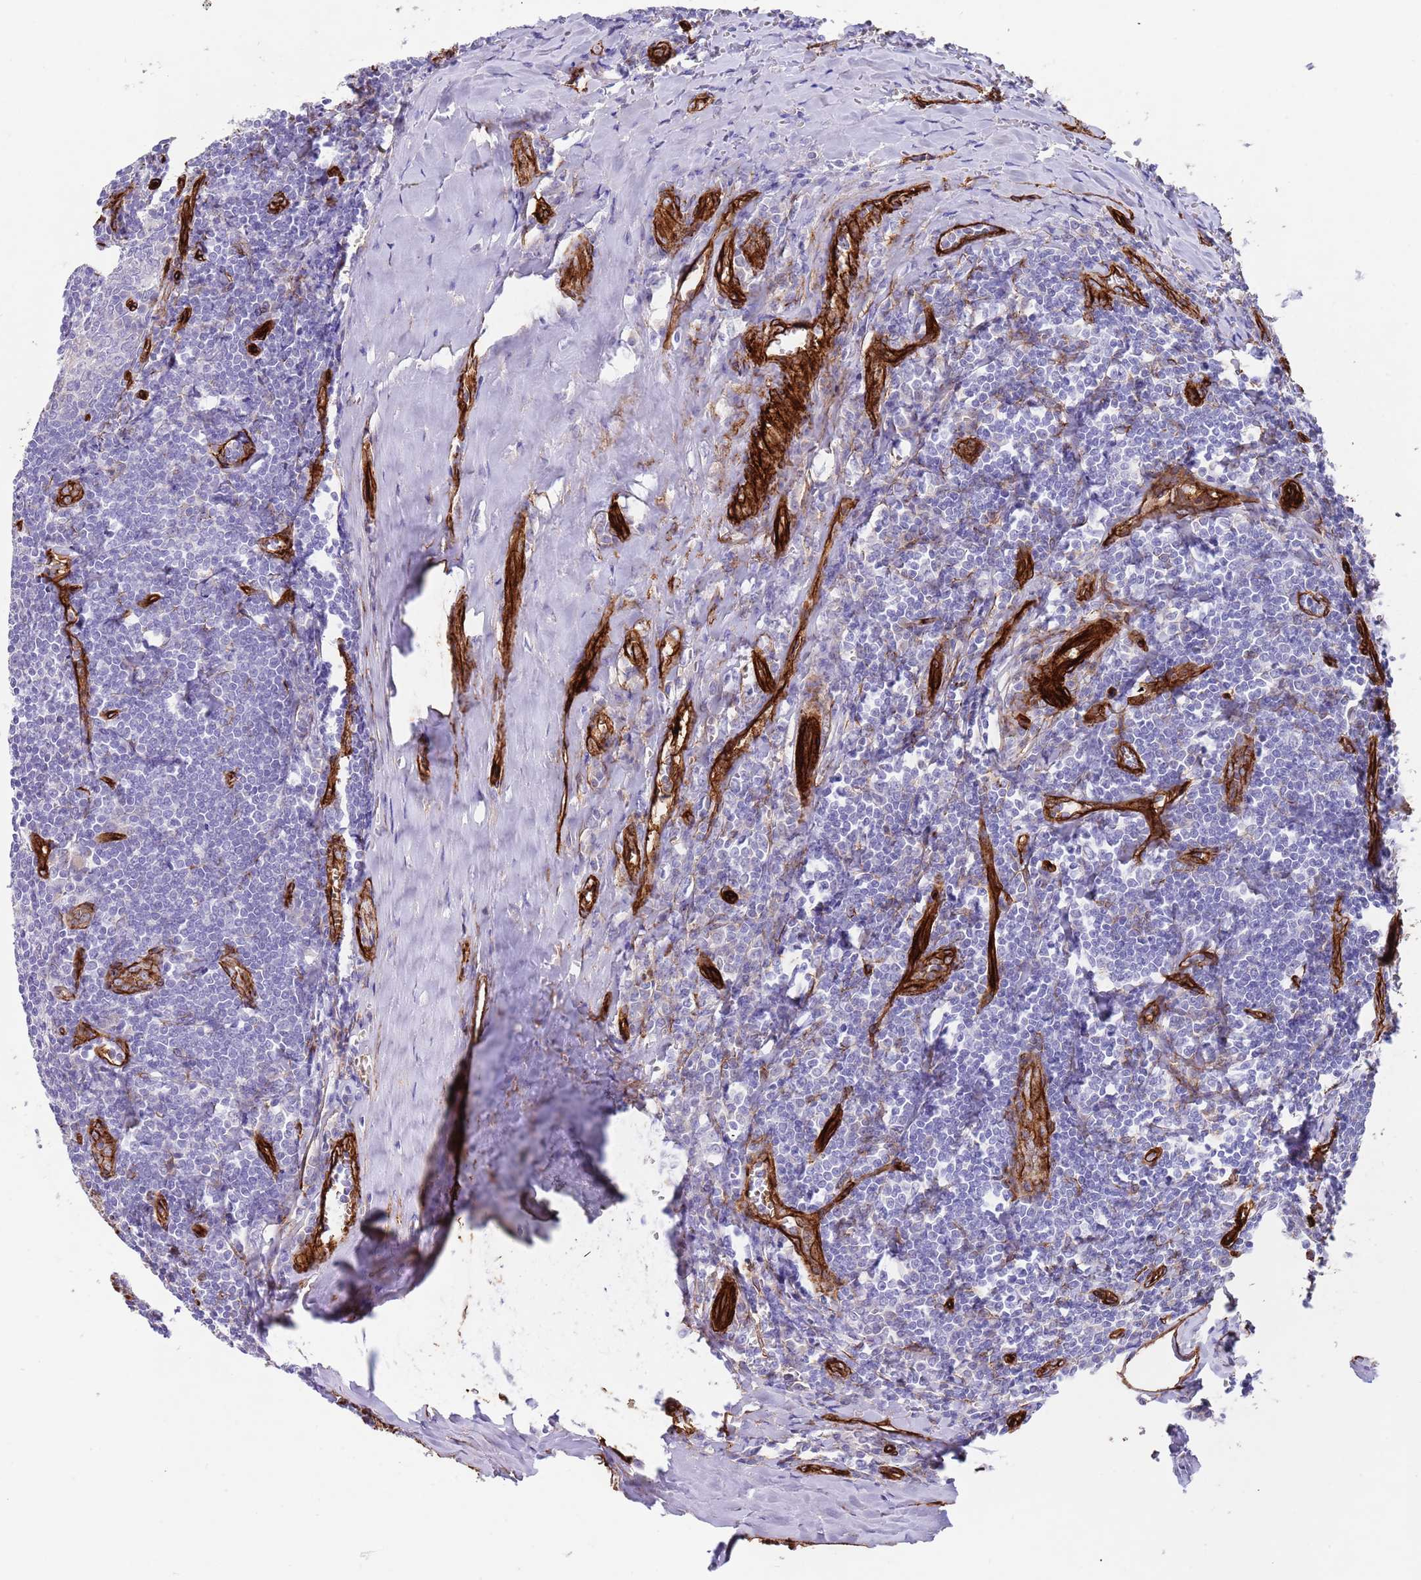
{"staining": {"intensity": "negative", "quantity": "none", "location": "none"}, "tissue": "tonsil", "cell_type": "Germinal center cells", "image_type": "normal", "snomed": [{"axis": "morphology", "description": "Normal tissue, NOS"}, {"axis": "topography", "description": "Tonsil"}], "caption": "A high-resolution micrograph shows immunohistochemistry (IHC) staining of benign tonsil, which shows no significant expression in germinal center cells. (Brightfield microscopy of DAB immunohistochemistry at high magnification).", "gene": "CAV2", "patient": {"sex": "male", "age": 27}}